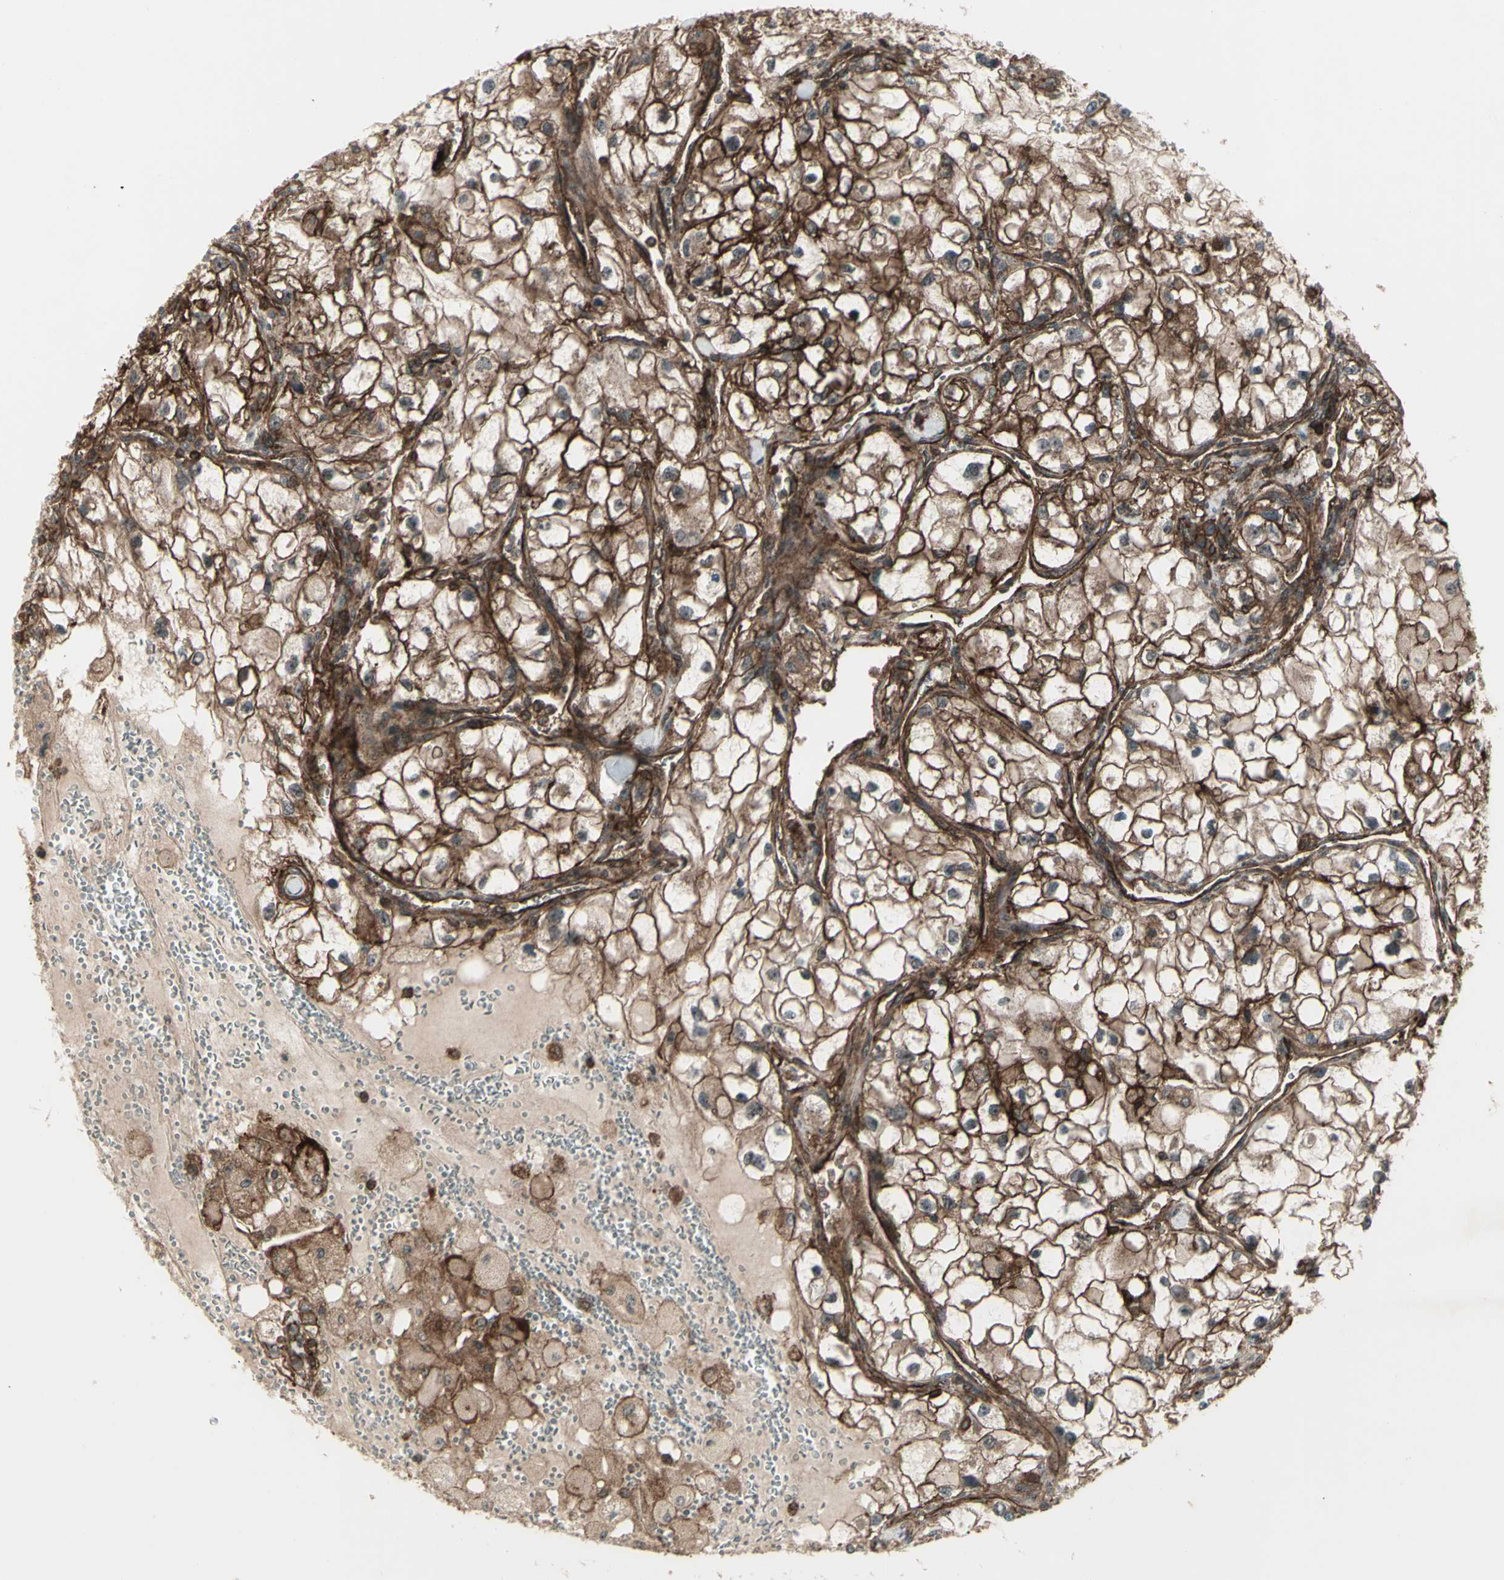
{"staining": {"intensity": "strong", "quantity": ">75%", "location": "cytoplasmic/membranous"}, "tissue": "renal cancer", "cell_type": "Tumor cells", "image_type": "cancer", "snomed": [{"axis": "morphology", "description": "Adenocarcinoma, NOS"}, {"axis": "topography", "description": "Kidney"}], "caption": "Immunohistochemical staining of human renal cancer reveals strong cytoplasmic/membranous protein staining in approximately >75% of tumor cells. (IHC, brightfield microscopy, high magnification).", "gene": "FXYD5", "patient": {"sex": "female", "age": 70}}